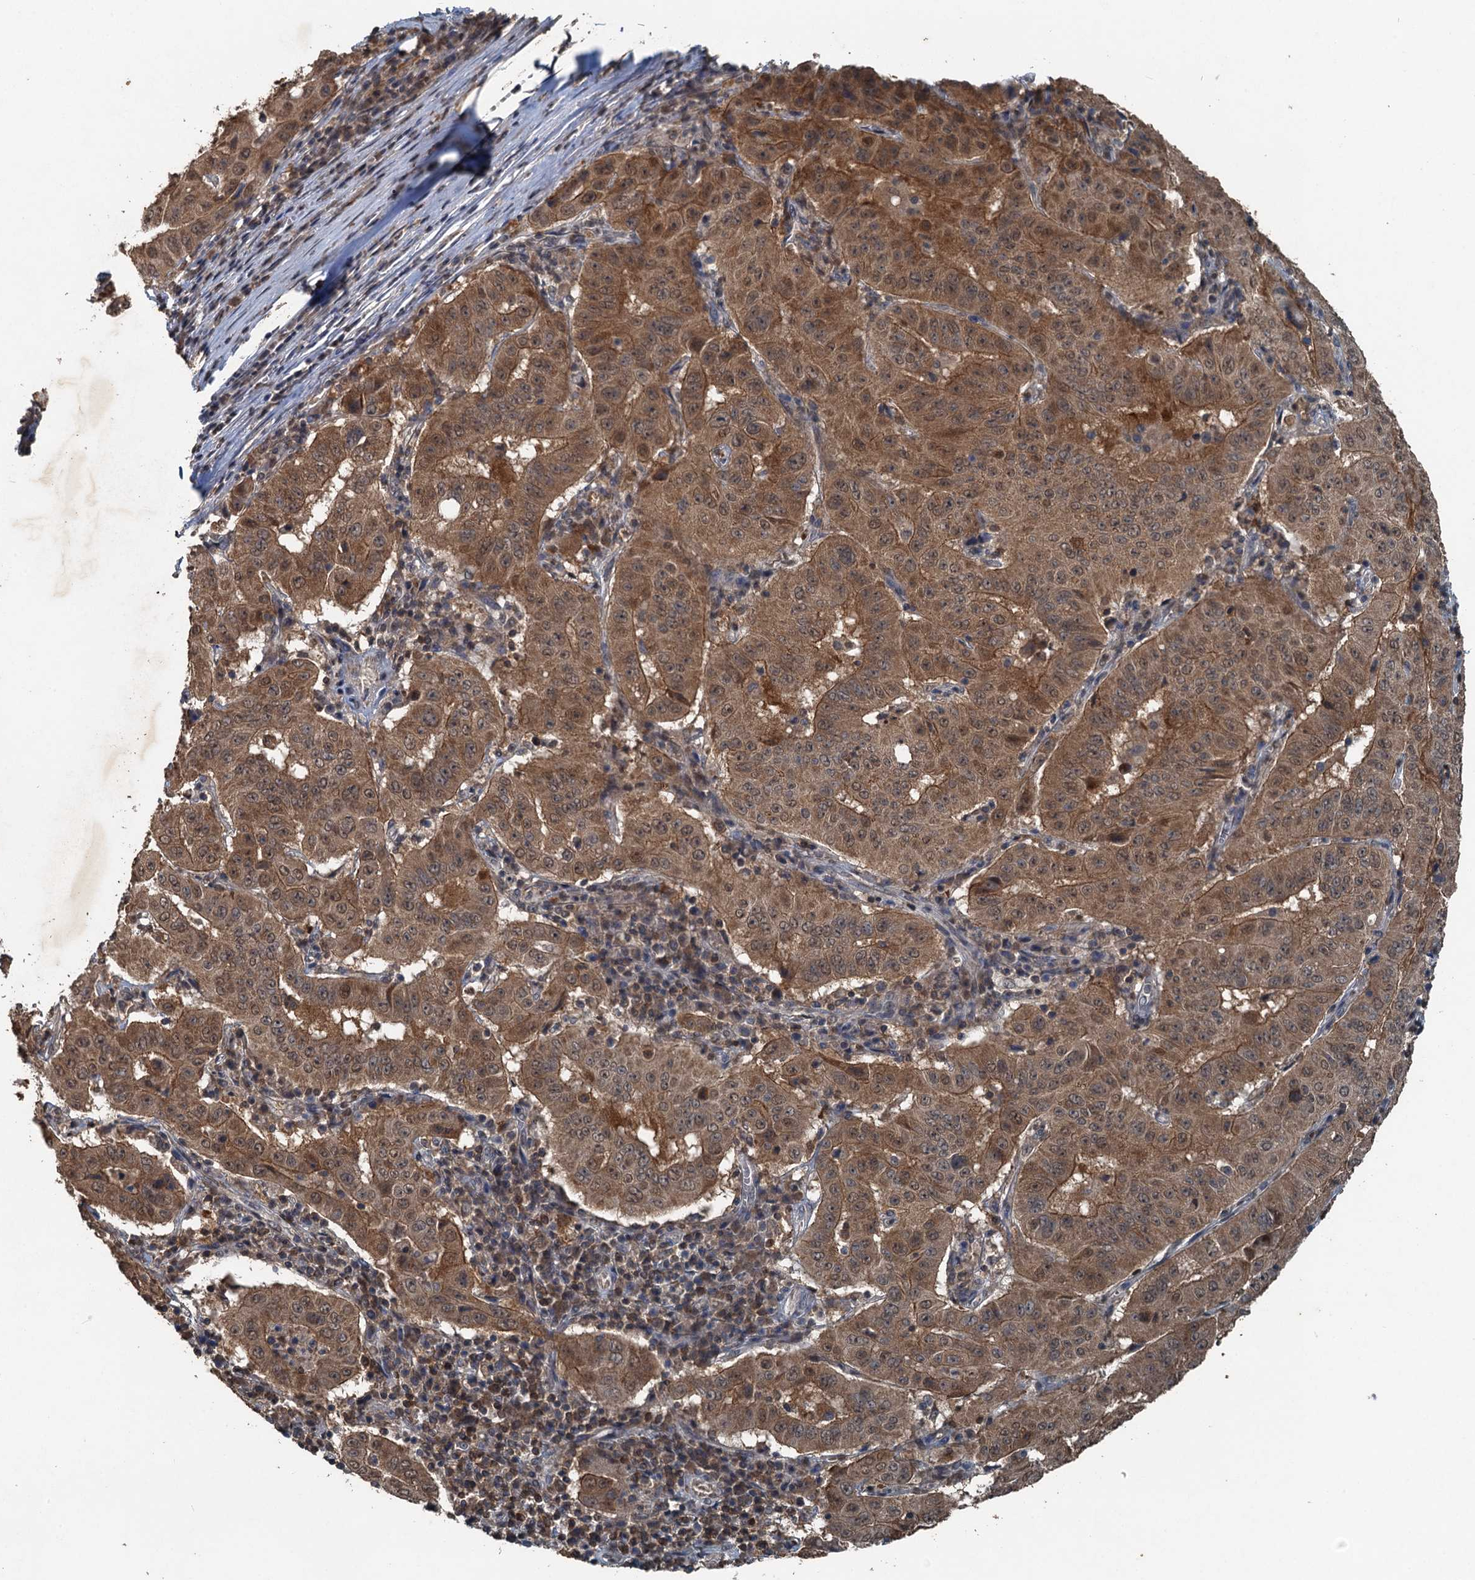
{"staining": {"intensity": "moderate", "quantity": ">75%", "location": "cytoplasmic/membranous"}, "tissue": "pancreatic cancer", "cell_type": "Tumor cells", "image_type": "cancer", "snomed": [{"axis": "morphology", "description": "Adenocarcinoma, NOS"}, {"axis": "topography", "description": "Pancreas"}], "caption": "DAB (3,3'-diaminobenzidine) immunohistochemical staining of pancreatic cancer (adenocarcinoma) demonstrates moderate cytoplasmic/membranous protein expression in about >75% of tumor cells.", "gene": "TCTN1", "patient": {"sex": "male", "age": 63}}